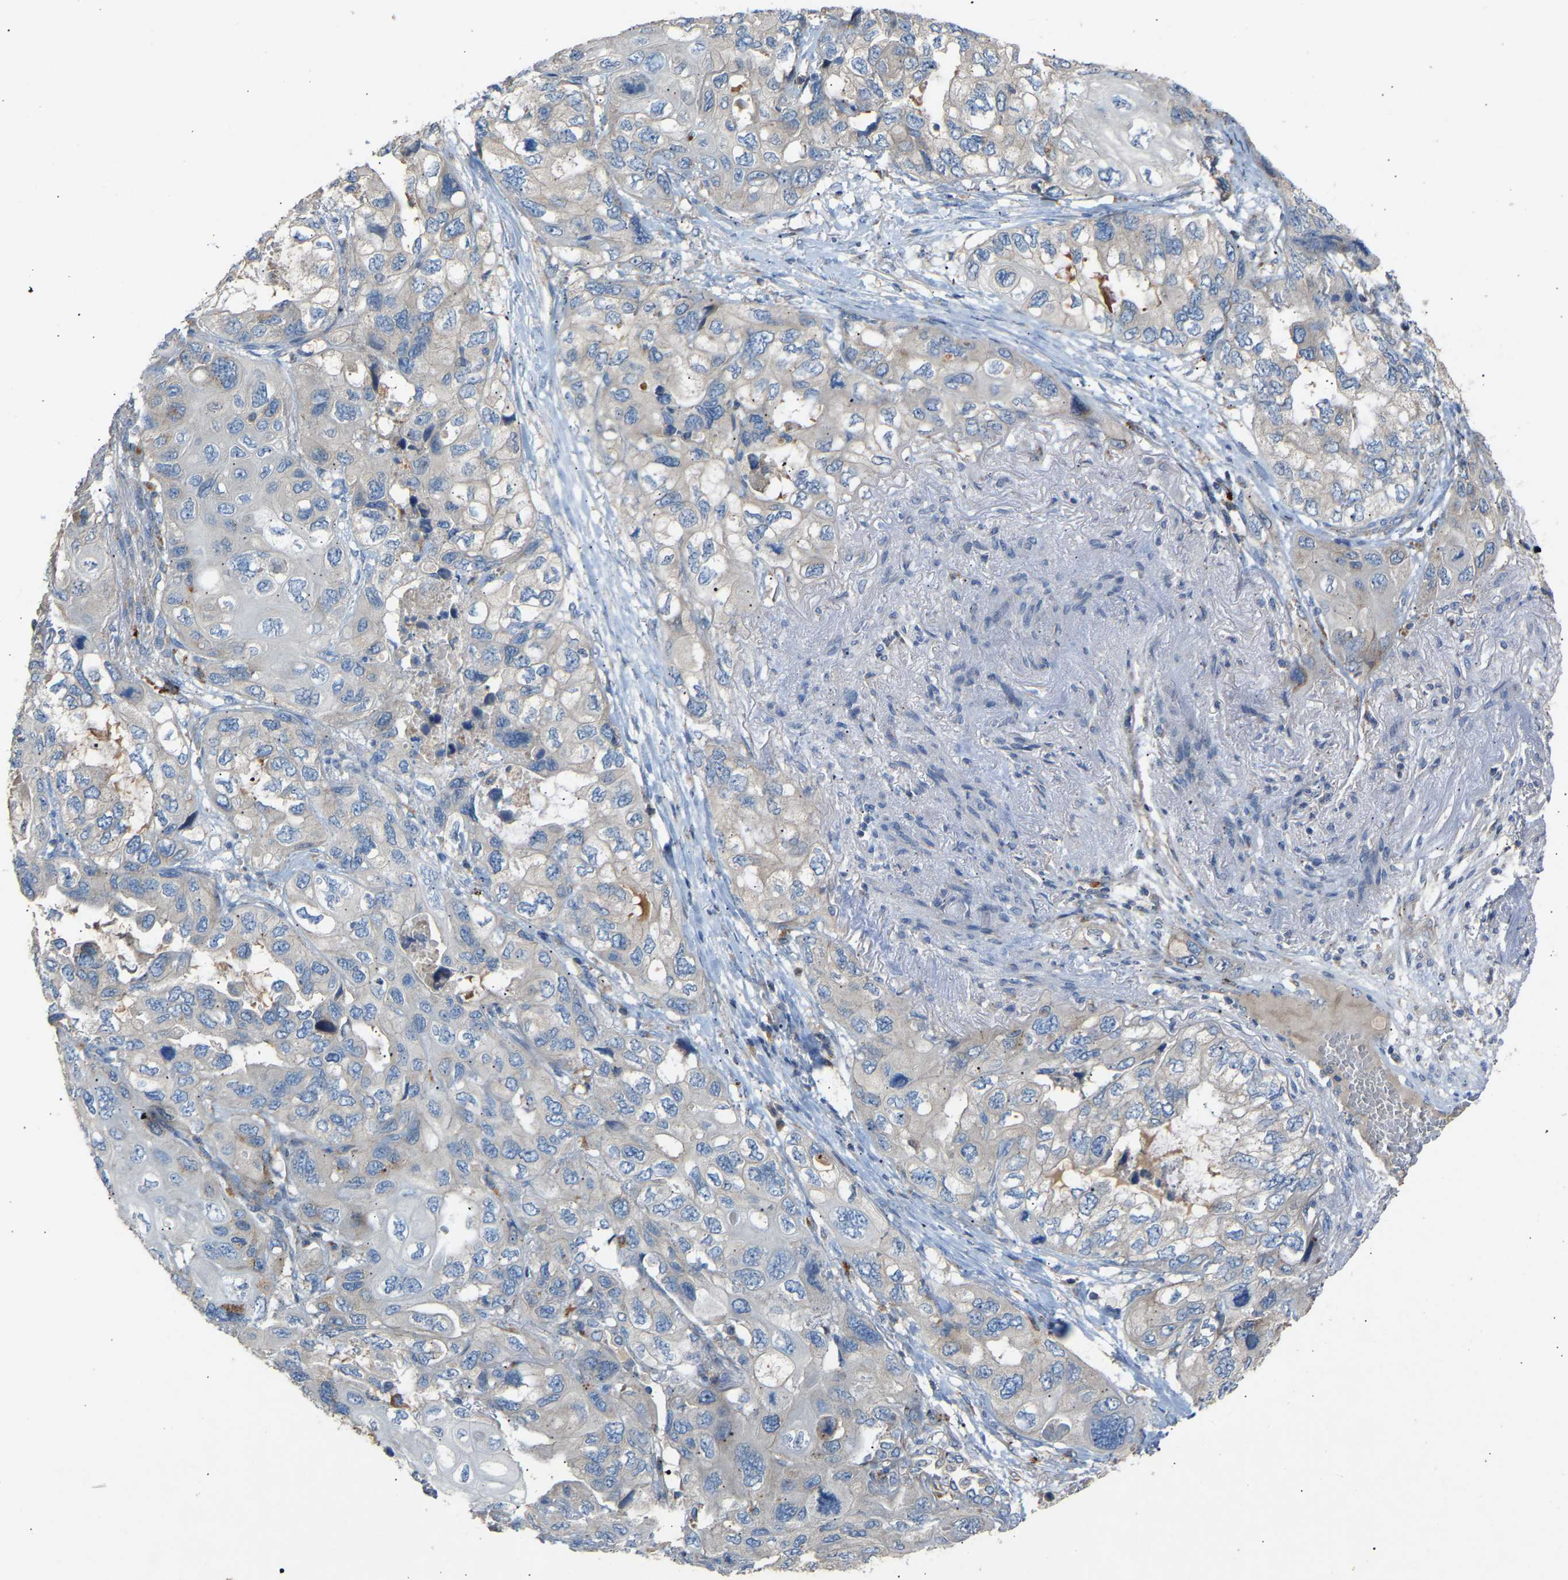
{"staining": {"intensity": "negative", "quantity": "none", "location": "none"}, "tissue": "lung cancer", "cell_type": "Tumor cells", "image_type": "cancer", "snomed": [{"axis": "morphology", "description": "Squamous cell carcinoma, NOS"}, {"axis": "topography", "description": "Lung"}], "caption": "Micrograph shows no protein positivity in tumor cells of lung cancer (squamous cell carcinoma) tissue.", "gene": "RGP1", "patient": {"sex": "female", "age": 73}}